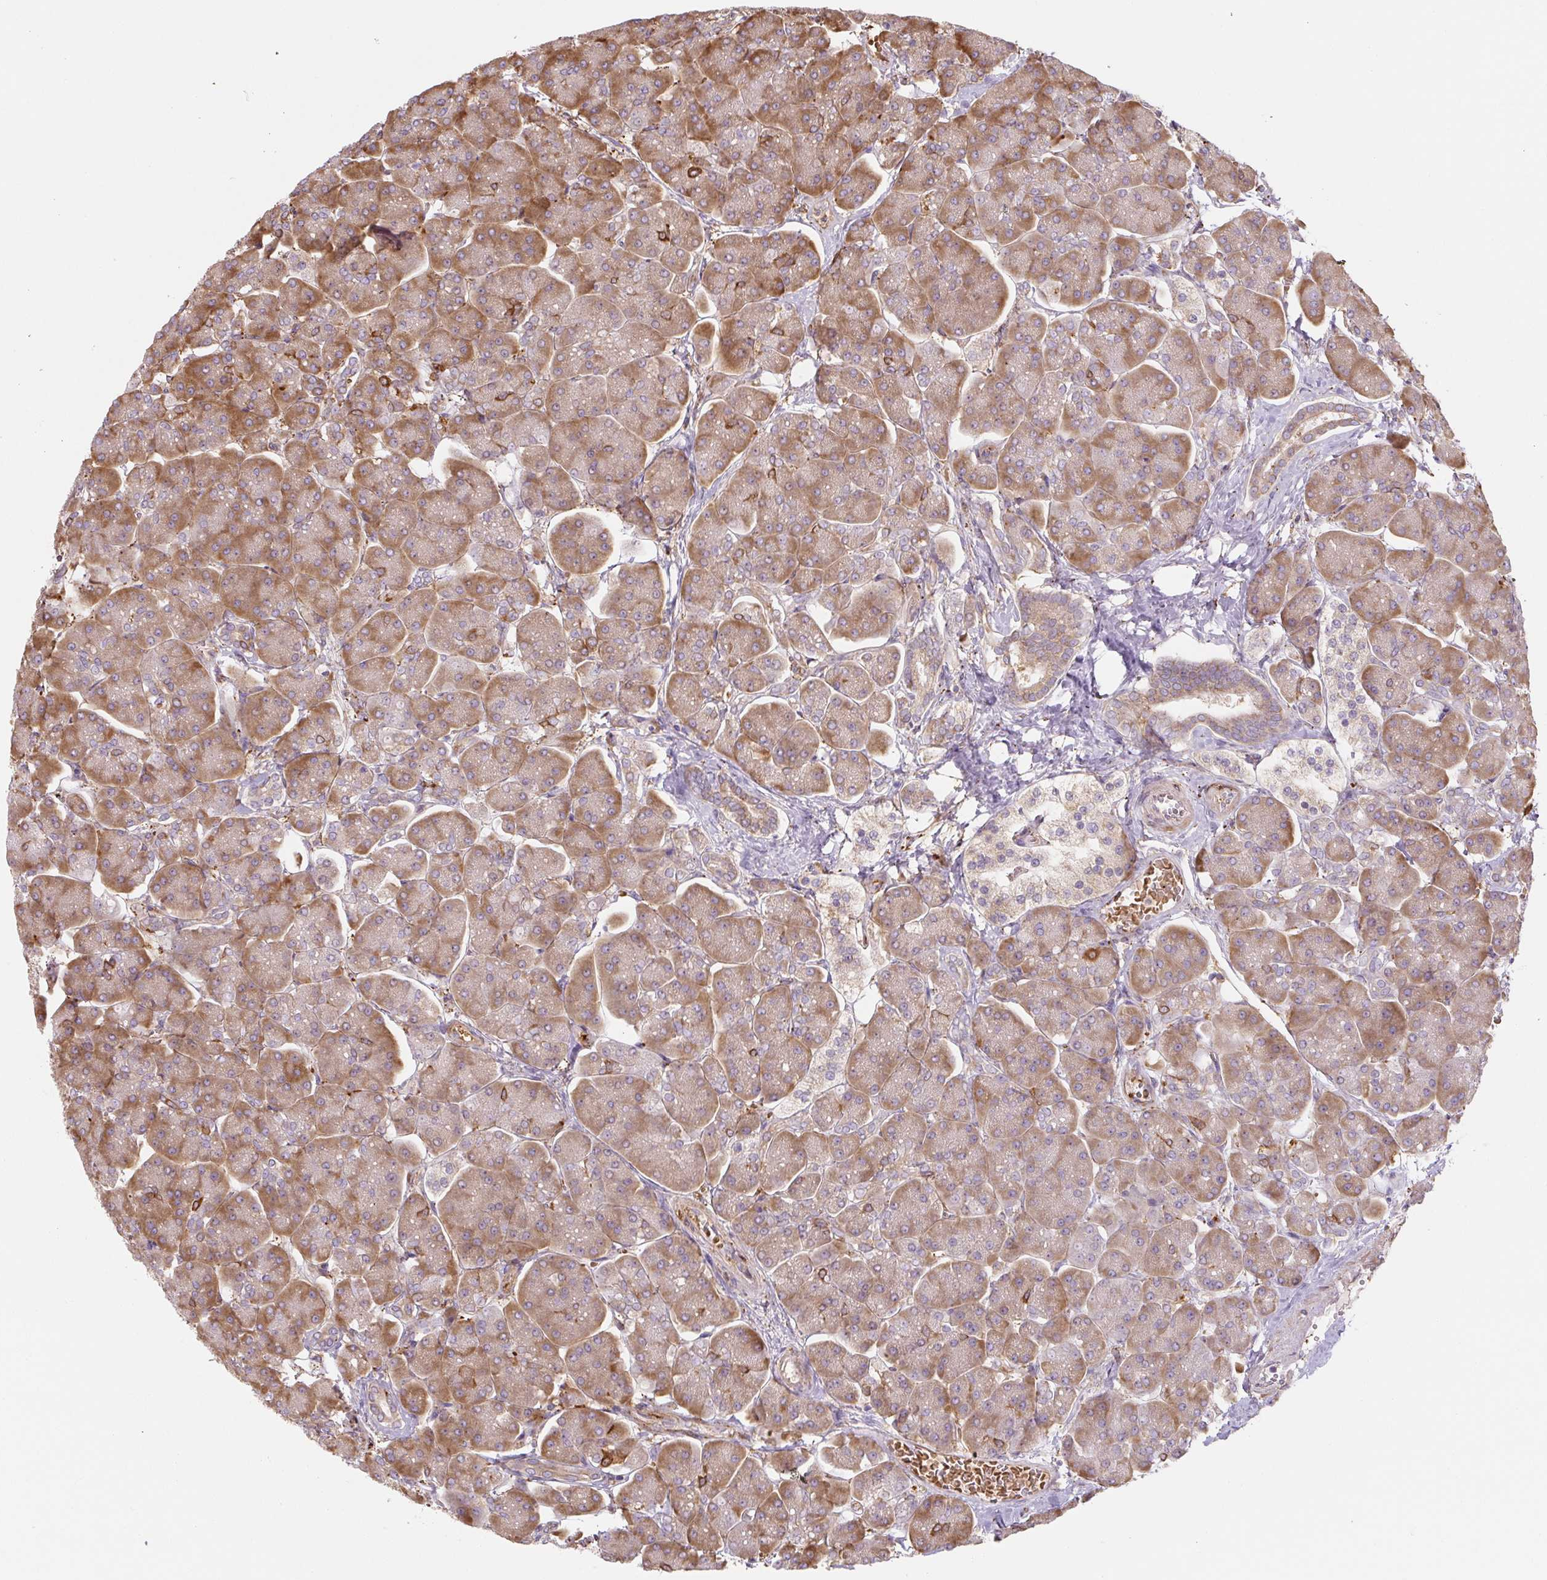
{"staining": {"intensity": "moderate", "quantity": ">75%", "location": "cytoplasmic/membranous"}, "tissue": "pancreas", "cell_type": "Exocrine glandular cells", "image_type": "normal", "snomed": [{"axis": "morphology", "description": "Normal tissue, NOS"}, {"axis": "topography", "description": "Pancreas"}, {"axis": "topography", "description": "Peripheral nerve tissue"}], "caption": "IHC of normal pancreas shows medium levels of moderate cytoplasmic/membranous staining in about >75% of exocrine glandular cells.", "gene": "RASA1", "patient": {"sex": "male", "age": 54}}